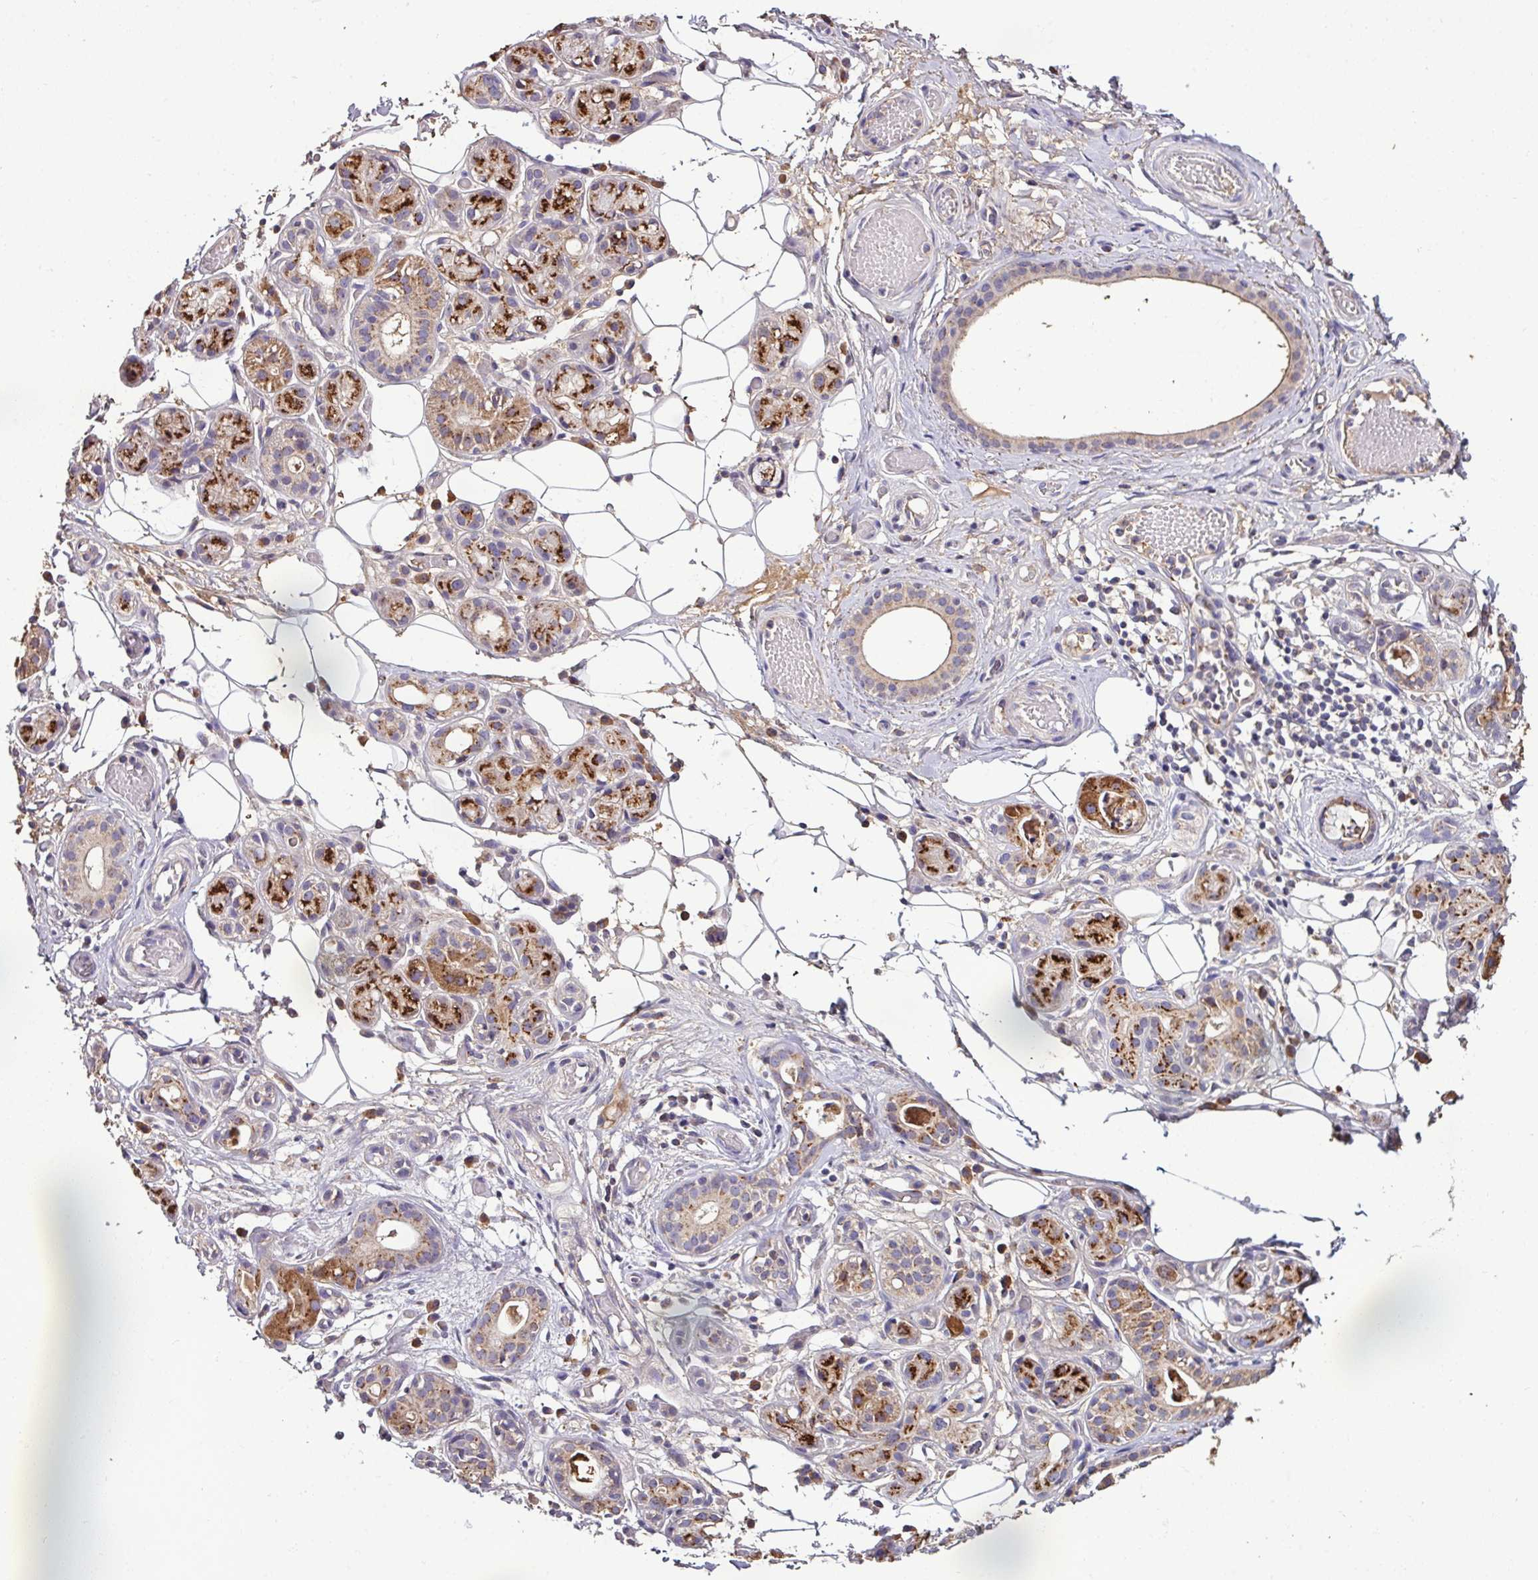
{"staining": {"intensity": "strong", "quantity": ">75%", "location": "cytoplasmic/membranous"}, "tissue": "salivary gland", "cell_type": "Glandular cells", "image_type": "normal", "snomed": [{"axis": "morphology", "description": "Normal tissue, NOS"}, {"axis": "topography", "description": "Salivary gland"}], "caption": "This image demonstrates unremarkable salivary gland stained with immunohistochemistry to label a protein in brown. The cytoplasmic/membranous of glandular cells show strong positivity for the protein. Nuclei are counter-stained blue.", "gene": "CPD", "patient": {"sex": "male", "age": 82}}